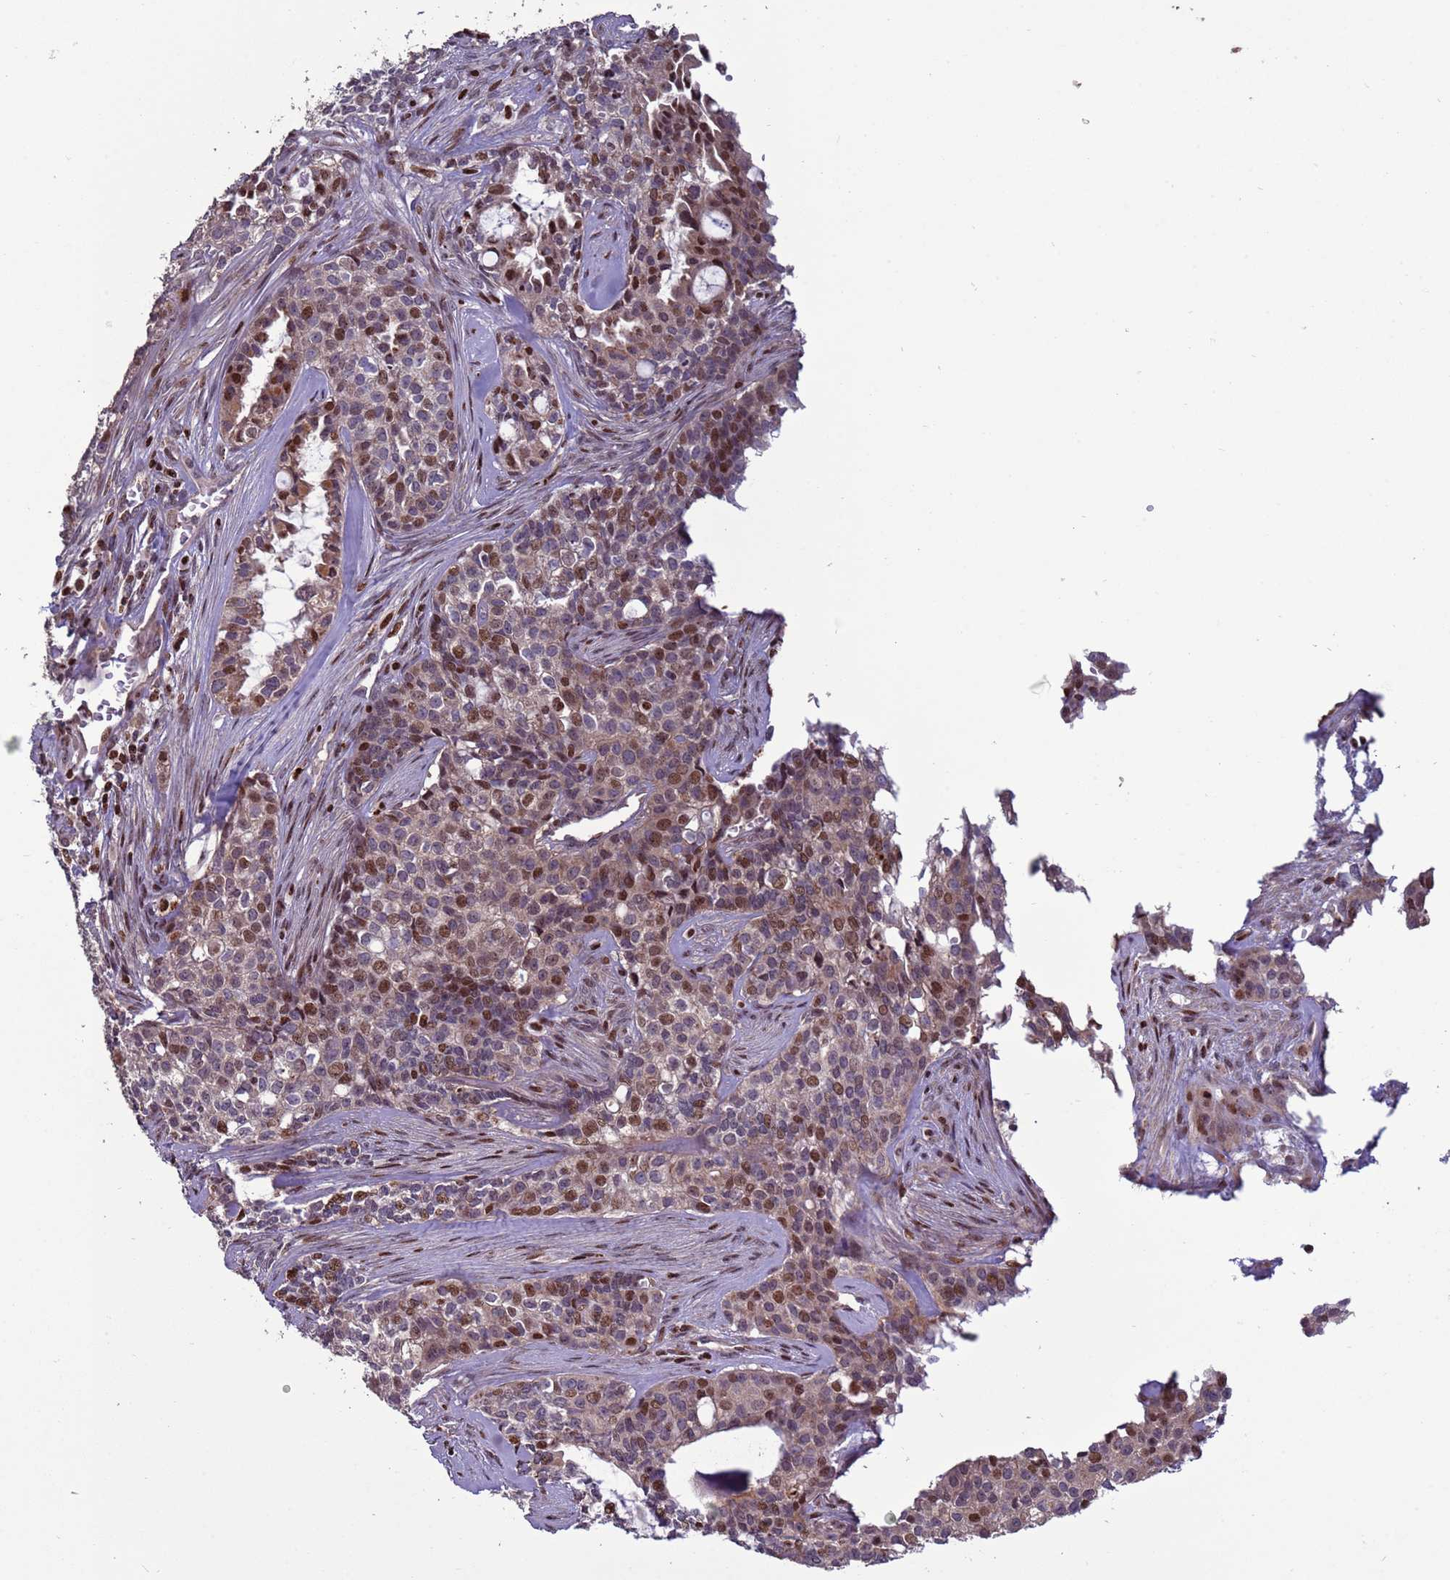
{"staining": {"intensity": "moderate", "quantity": "25%-75%", "location": "nuclear"}, "tissue": "head and neck cancer", "cell_type": "Tumor cells", "image_type": "cancer", "snomed": [{"axis": "morphology", "description": "Adenocarcinoma, NOS"}, {"axis": "topography", "description": "Head-Neck"}], "caption": "Brown immunohistochemical staining in human head and neck cancer shows moderate nuclear expression in about 25%-75% of tumor cells.", "gene": "HGH1", "patient": {"sex": "male", "age": 81}}